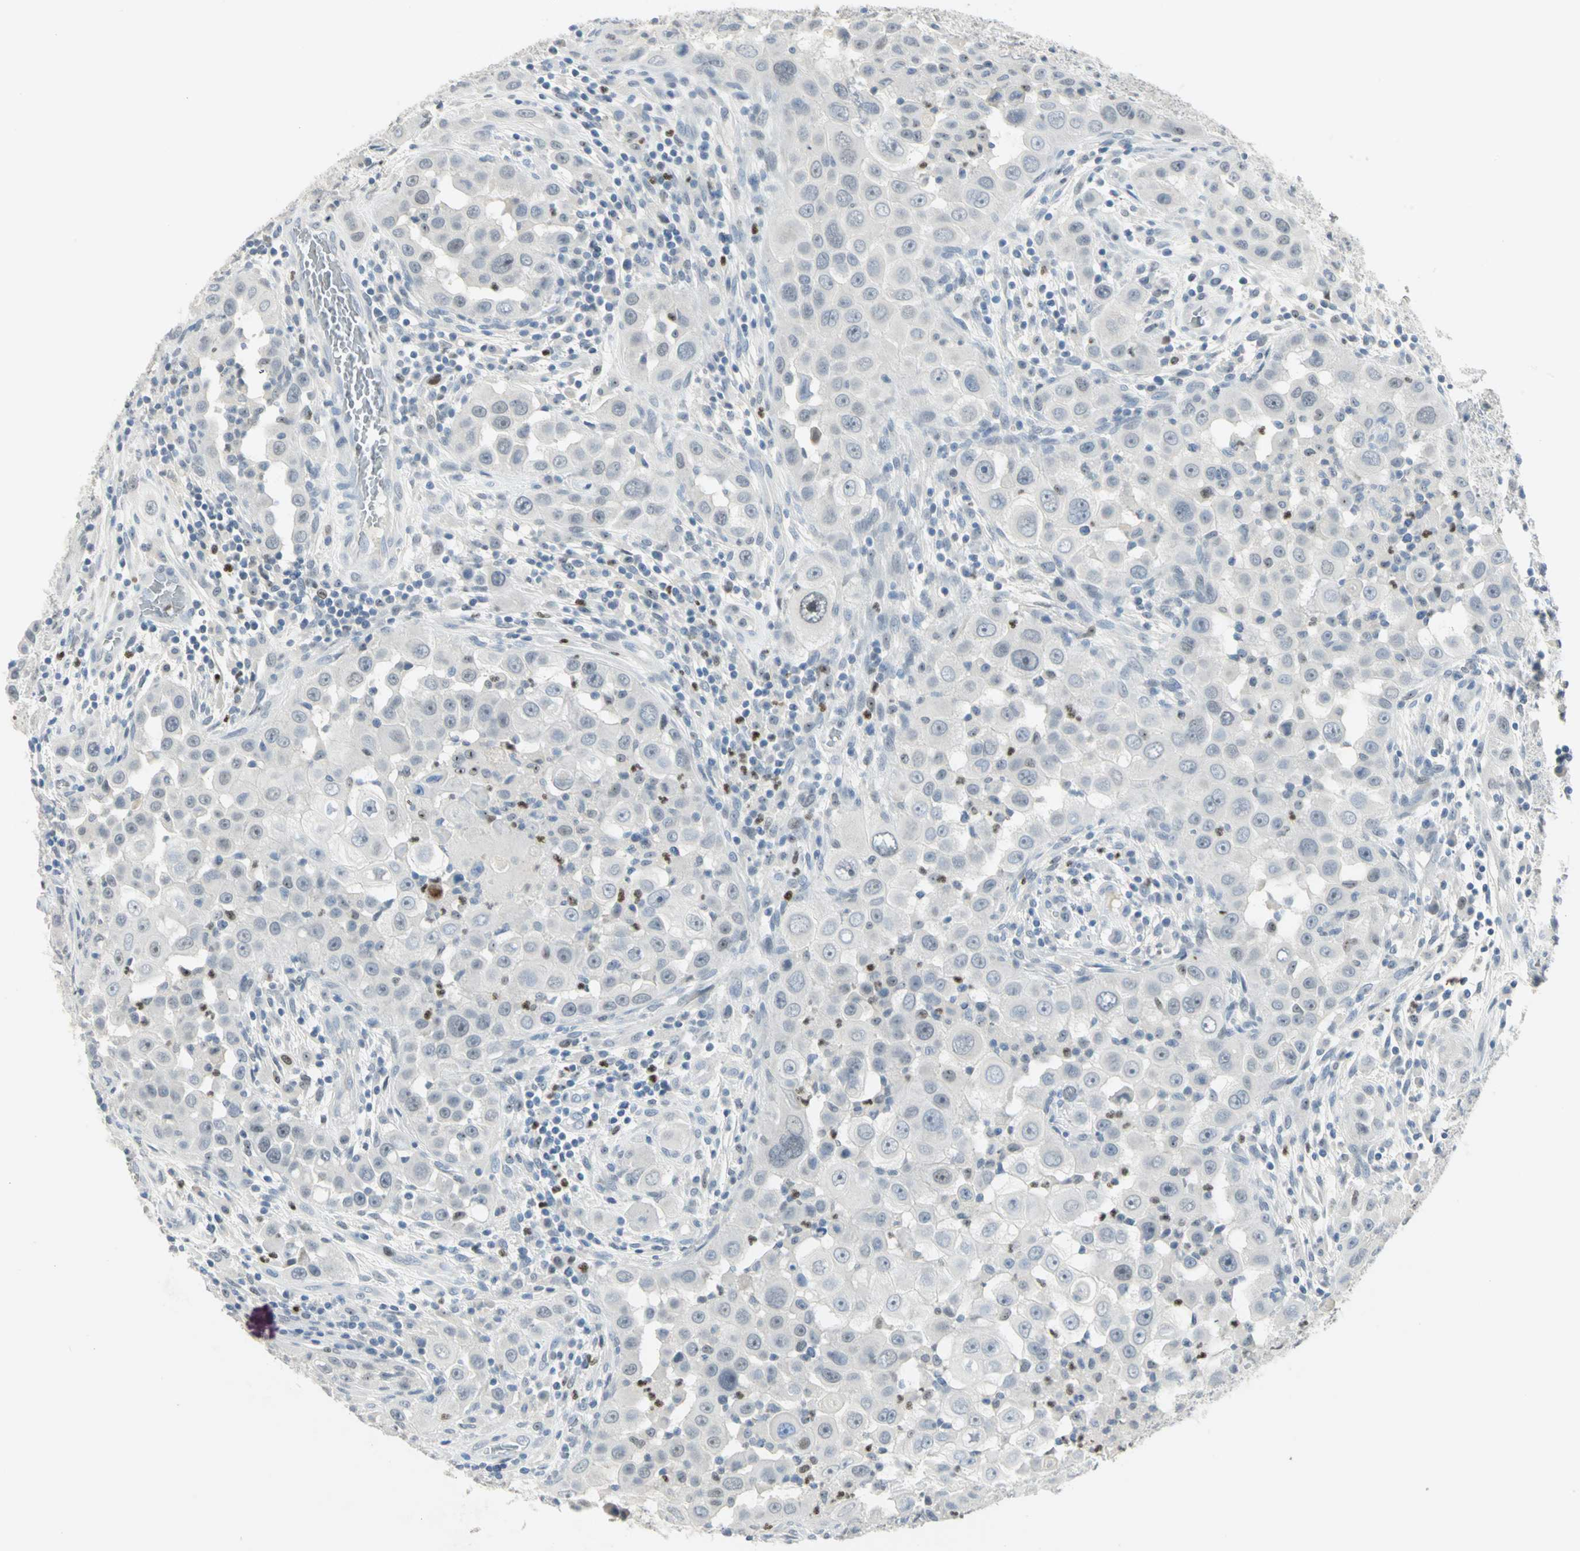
{"staining": {"intensity": "negative", "quantity": "none", "location": "none"}, "tissue": "head and neck cancer", "cell_type": "Tumor cells", "image_type": "cancer", "snomed": [{"axis": "morphology", "description": "Carcinoma, NOS"}, {"axis": "topography", "description": "Head-Neck"}], "caption": "The photomicrograph shows no significant staining in tumor cells of head and neck cancer (carcinoma).", "gene": "BCL6", "patient": {"sex": "male", "age": 87}}